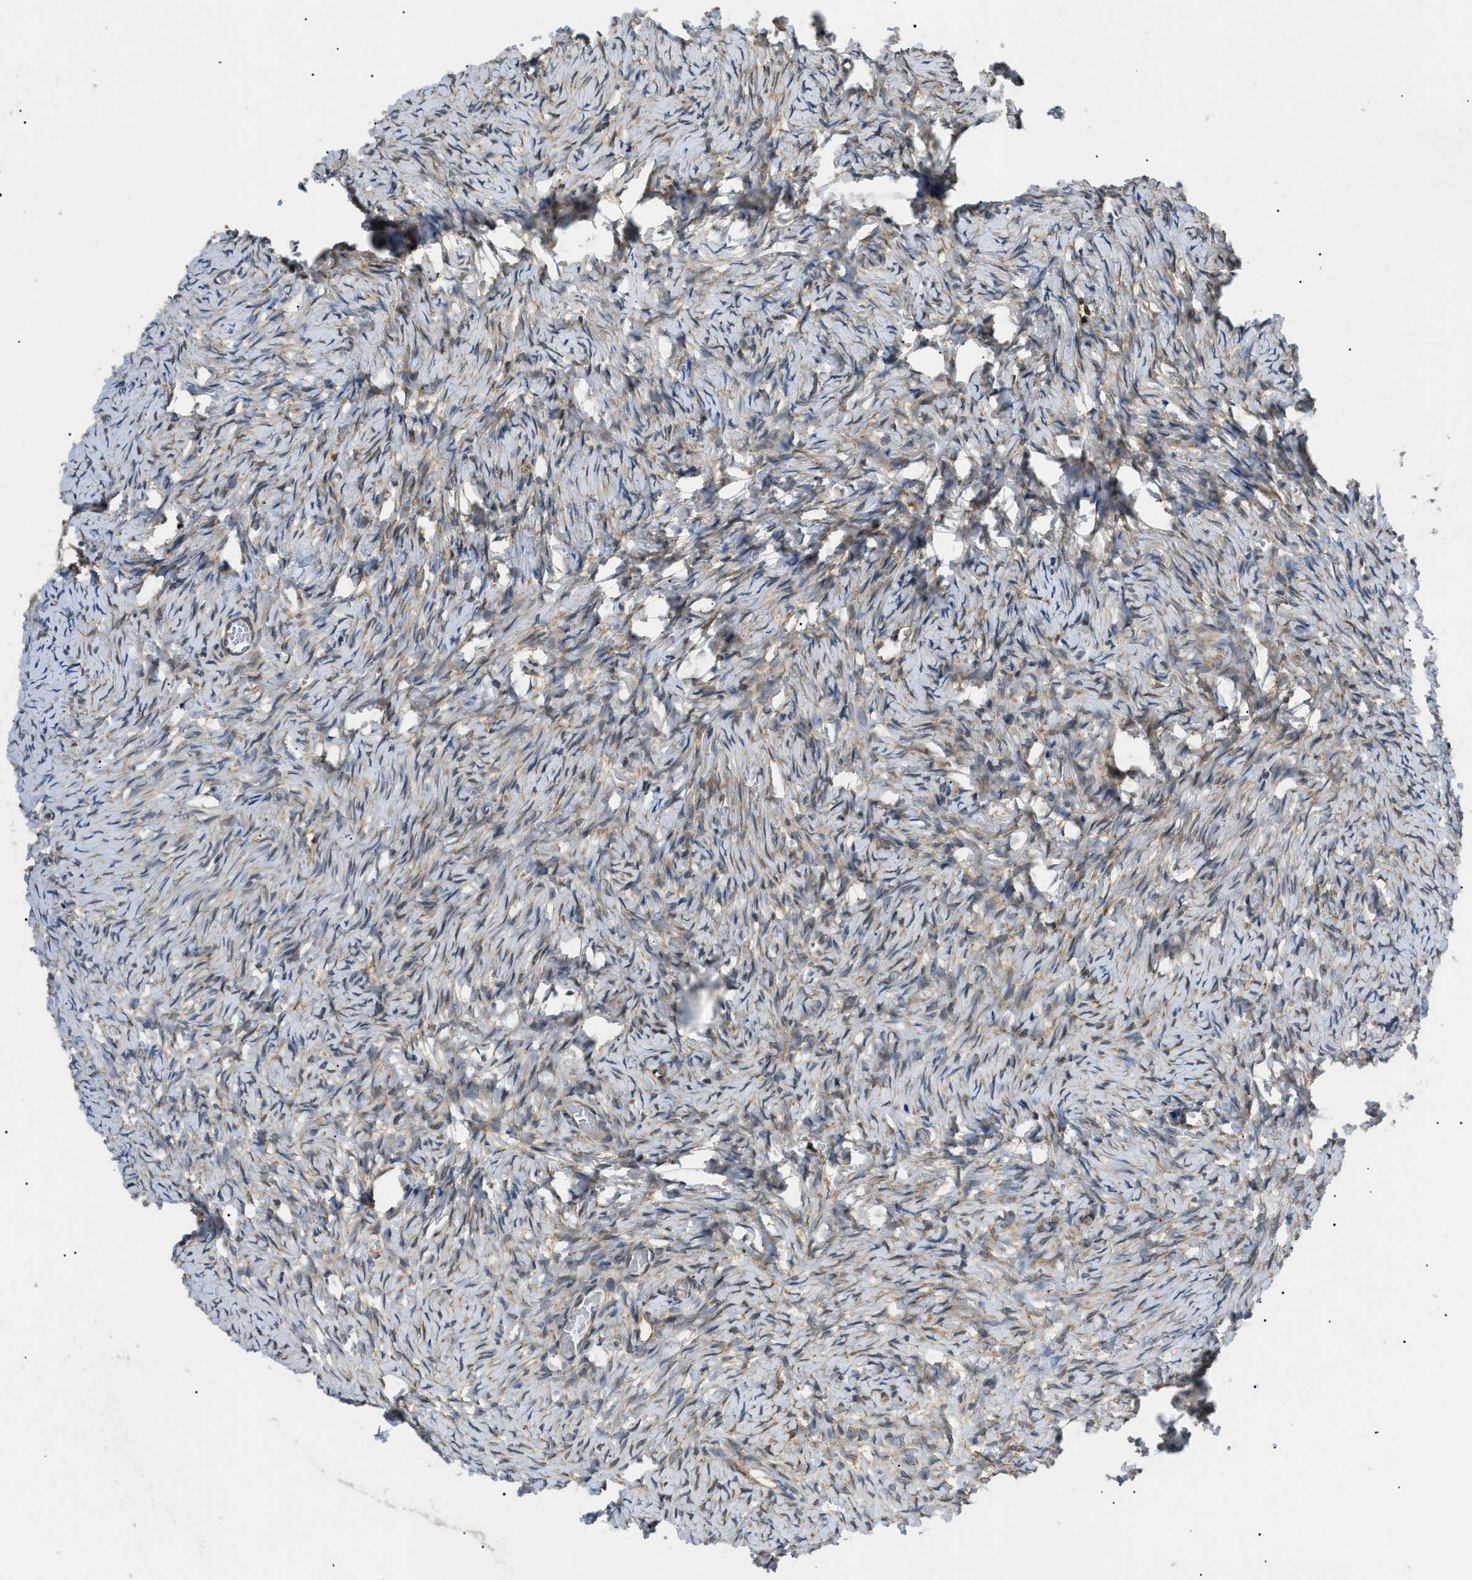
{"staining": {"intensity": "strong", "quantity": ">75%", "location": "cytoplasmic/membranous"}, "tissue": "ovary", "cell_type": "Follicle cells", "image_type": "normal", "snomed": [{"axis": "morphology", "description": "Normal tissue, NOS"}, {"axis": "topography", "description": "Ovary"}], "caption": "Immunohistochemistry (IHC) (DAB (3,3'-diaminobenzidine)) staining of unremarkable human ovary shows strong cytoplasmic/membranous protein expression in approximately >75% of follicle cells.", "gene": "SRPK1", "patient": {"sex": "female", "age": 27}}